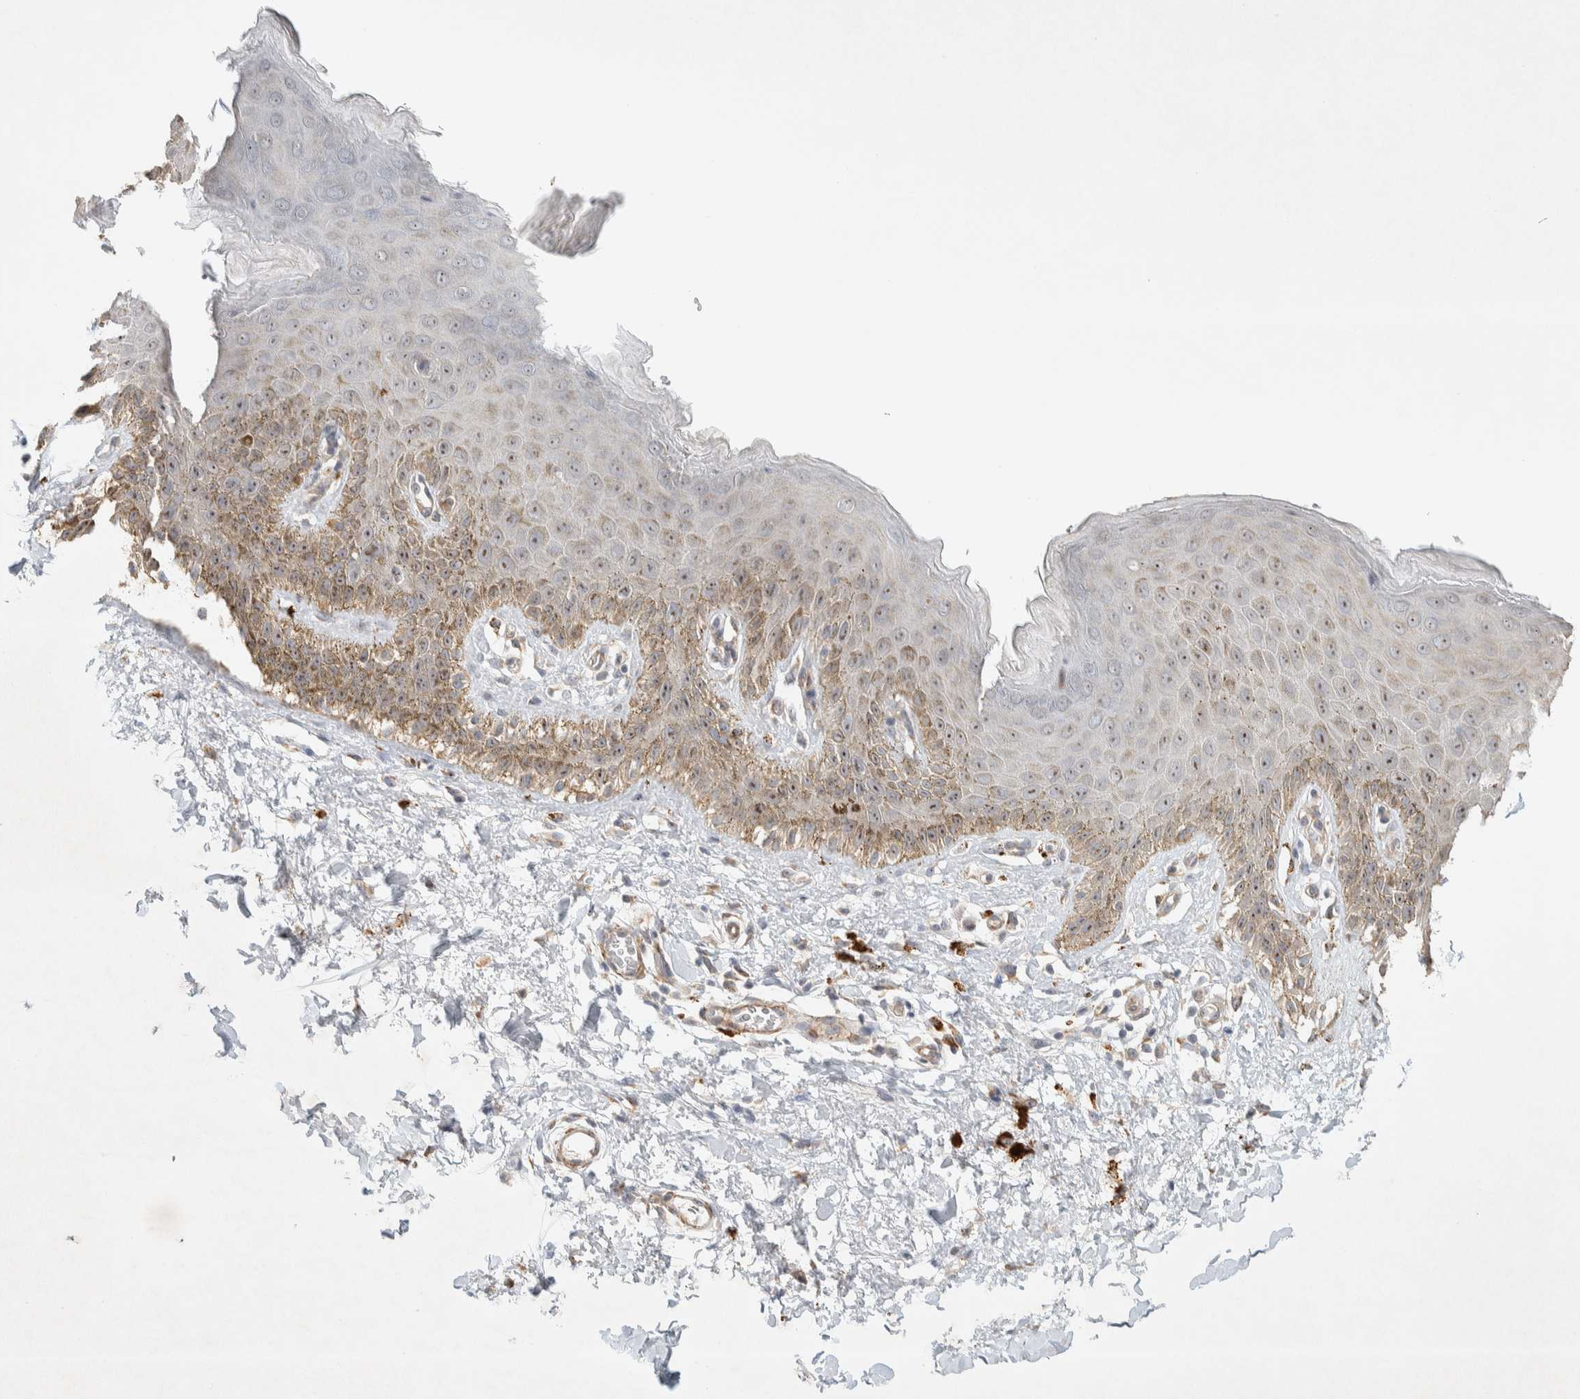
{"staining": {"intensity": "moderate", "quantity": "<25%", "location": "cytoplasmic/membranous"}, "tissue": "skin", "cell_type": "Epidermal cells", "image_type": "normal", "snomed": [{"axis": "morphology", "description": "Normal tissue, NOS"}, {"axis": "topography", "description": "Anal"}], "caption": "A high-resolution micrograph shows immunohistochemistry (IHC) staining of normal skin, which displays moderate cytoplasmic/membranous positivity in about <25% of epidermal cells.", "gene": "KLHL40", "patient": {"sex": "male", "age": 44}}